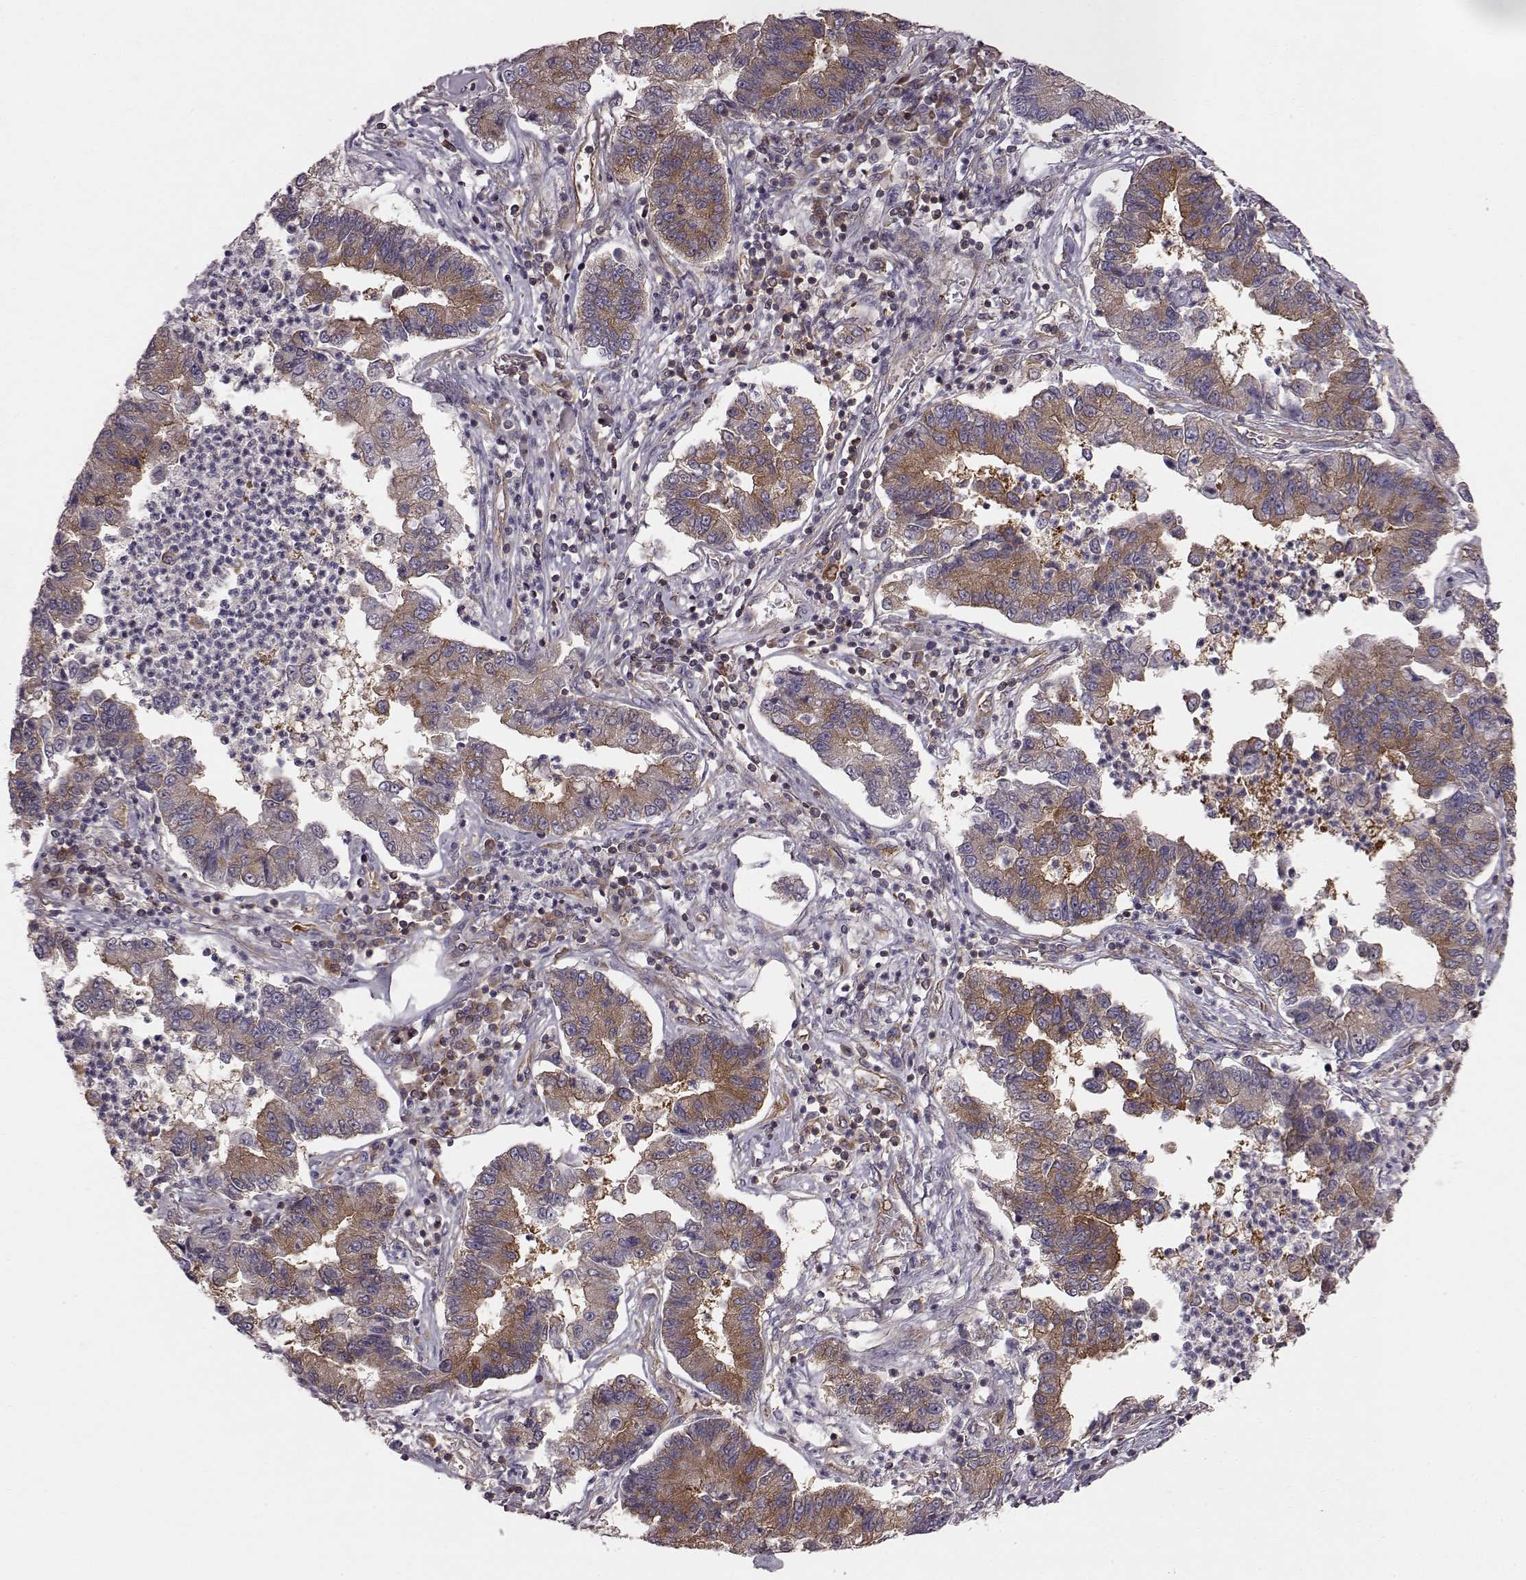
{"staining": {"intensity": "moderate", "quantity": ">75%", "location": "cytoplasmic/membranous"}, "tissue": "lung cancer", "cell_type": "Tumor cells", "image_type": "cancer", "snomed": [{"axis": "morphology", "description": "Adenocarcinoma, NOS"}, {"axis": "topography", "description": "Lung"}], "caption": "A brown stain shows moderate cytoplasmic/membranous staining of a protein in human adenocarcinoma (lung) tumor cells.", "gene": "RABGAP1", "patient": {"sex": "female", "age": 57}}